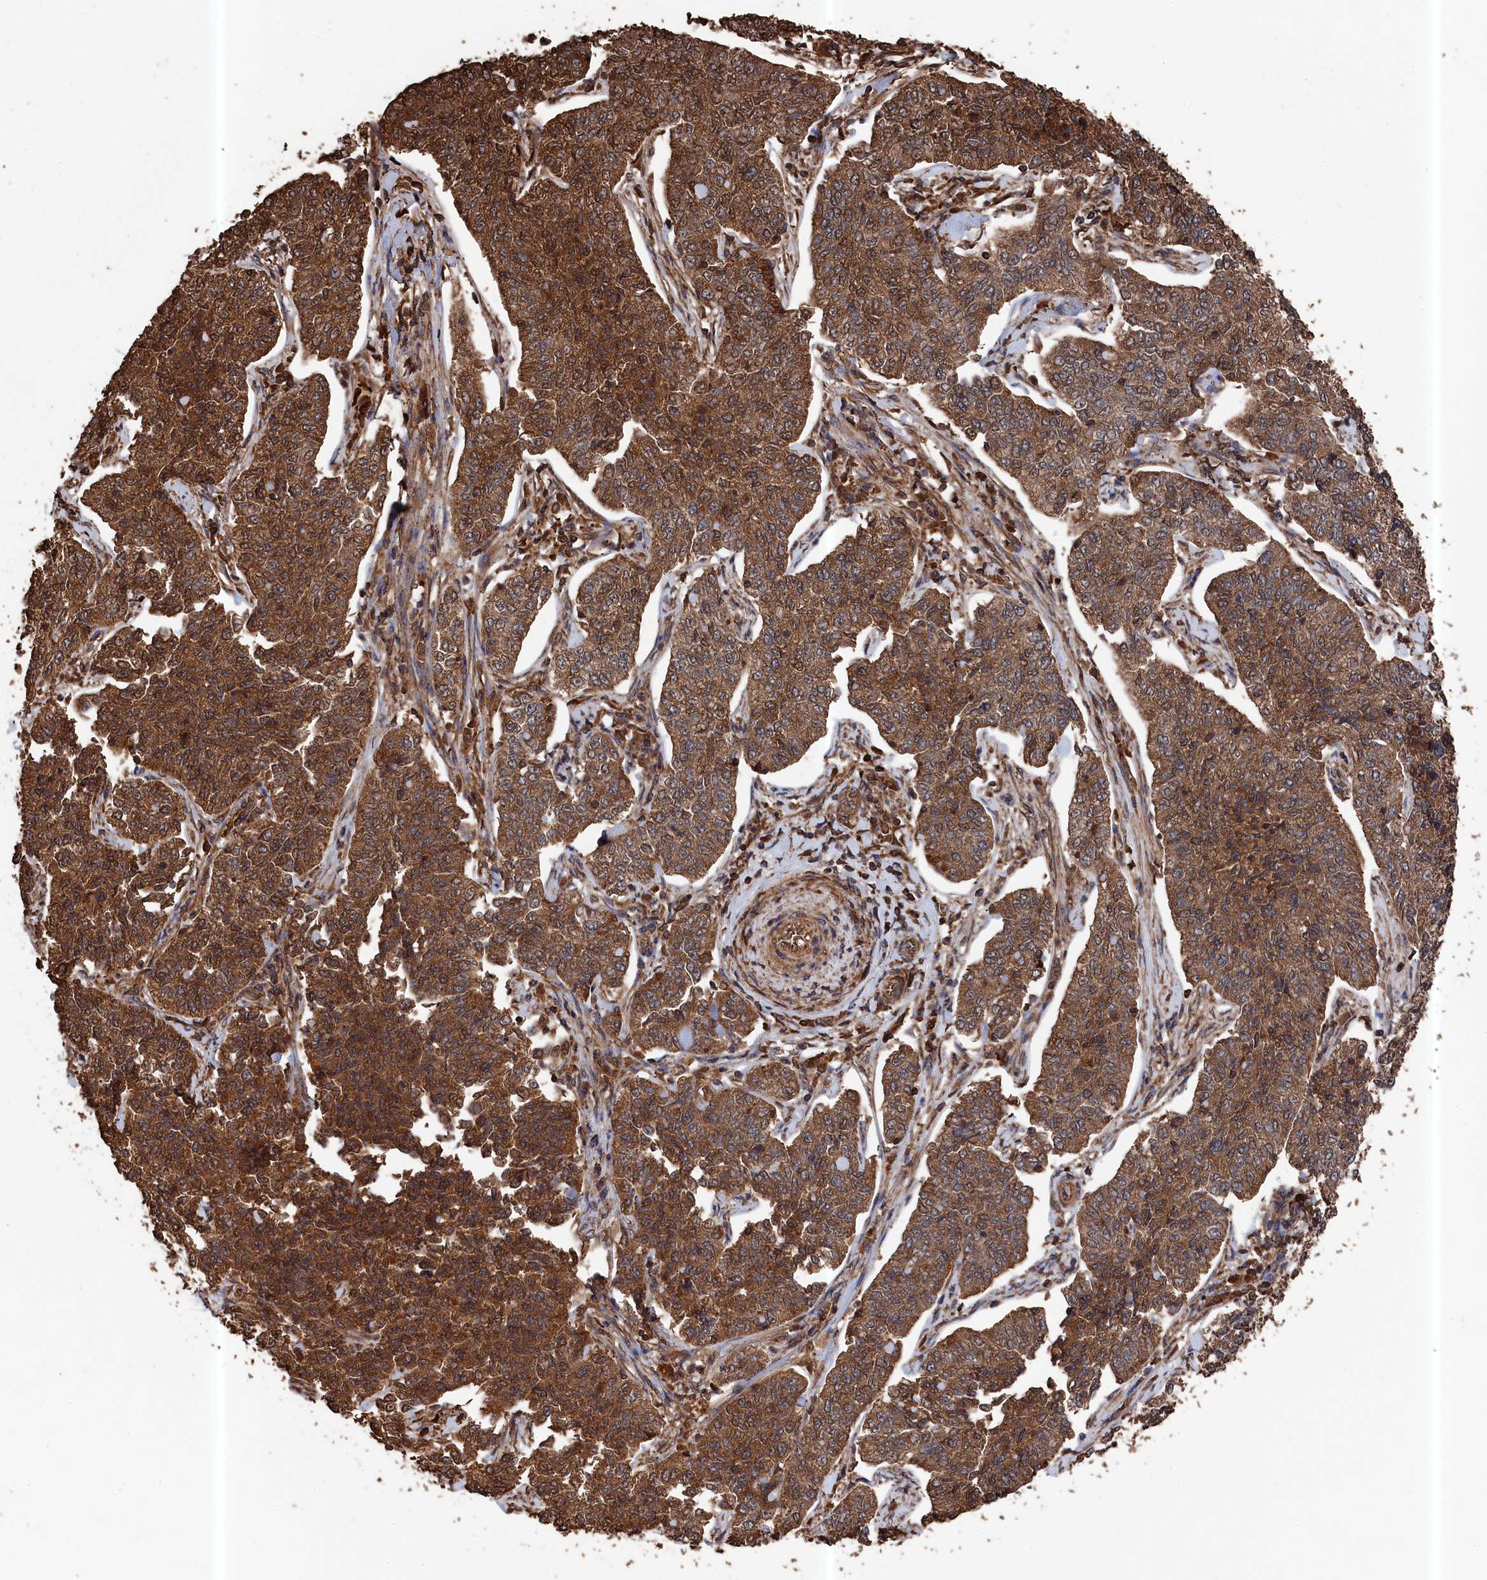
{"staining": {"intensity": "strong", "quantity": ">75%", "location": "cytoplasmic/membranous"}, "tissue": "cervical cancer", "cell_type": "Tumor cells", "image_type": "cancer", "snomed": [{"axis": "morphology", "description": "Squamous cell carcinoma, NOS"}, {"axis": "topography", "description": "Cervix"}], "caption": "Tumor cells reveal high levels of strong cytoplasmic/membranous staining in approximately >75% of cells in cervical squamous cell carcinoma.", "gene": "SNX33", "patient": {"sex": "female", "age": 35}}